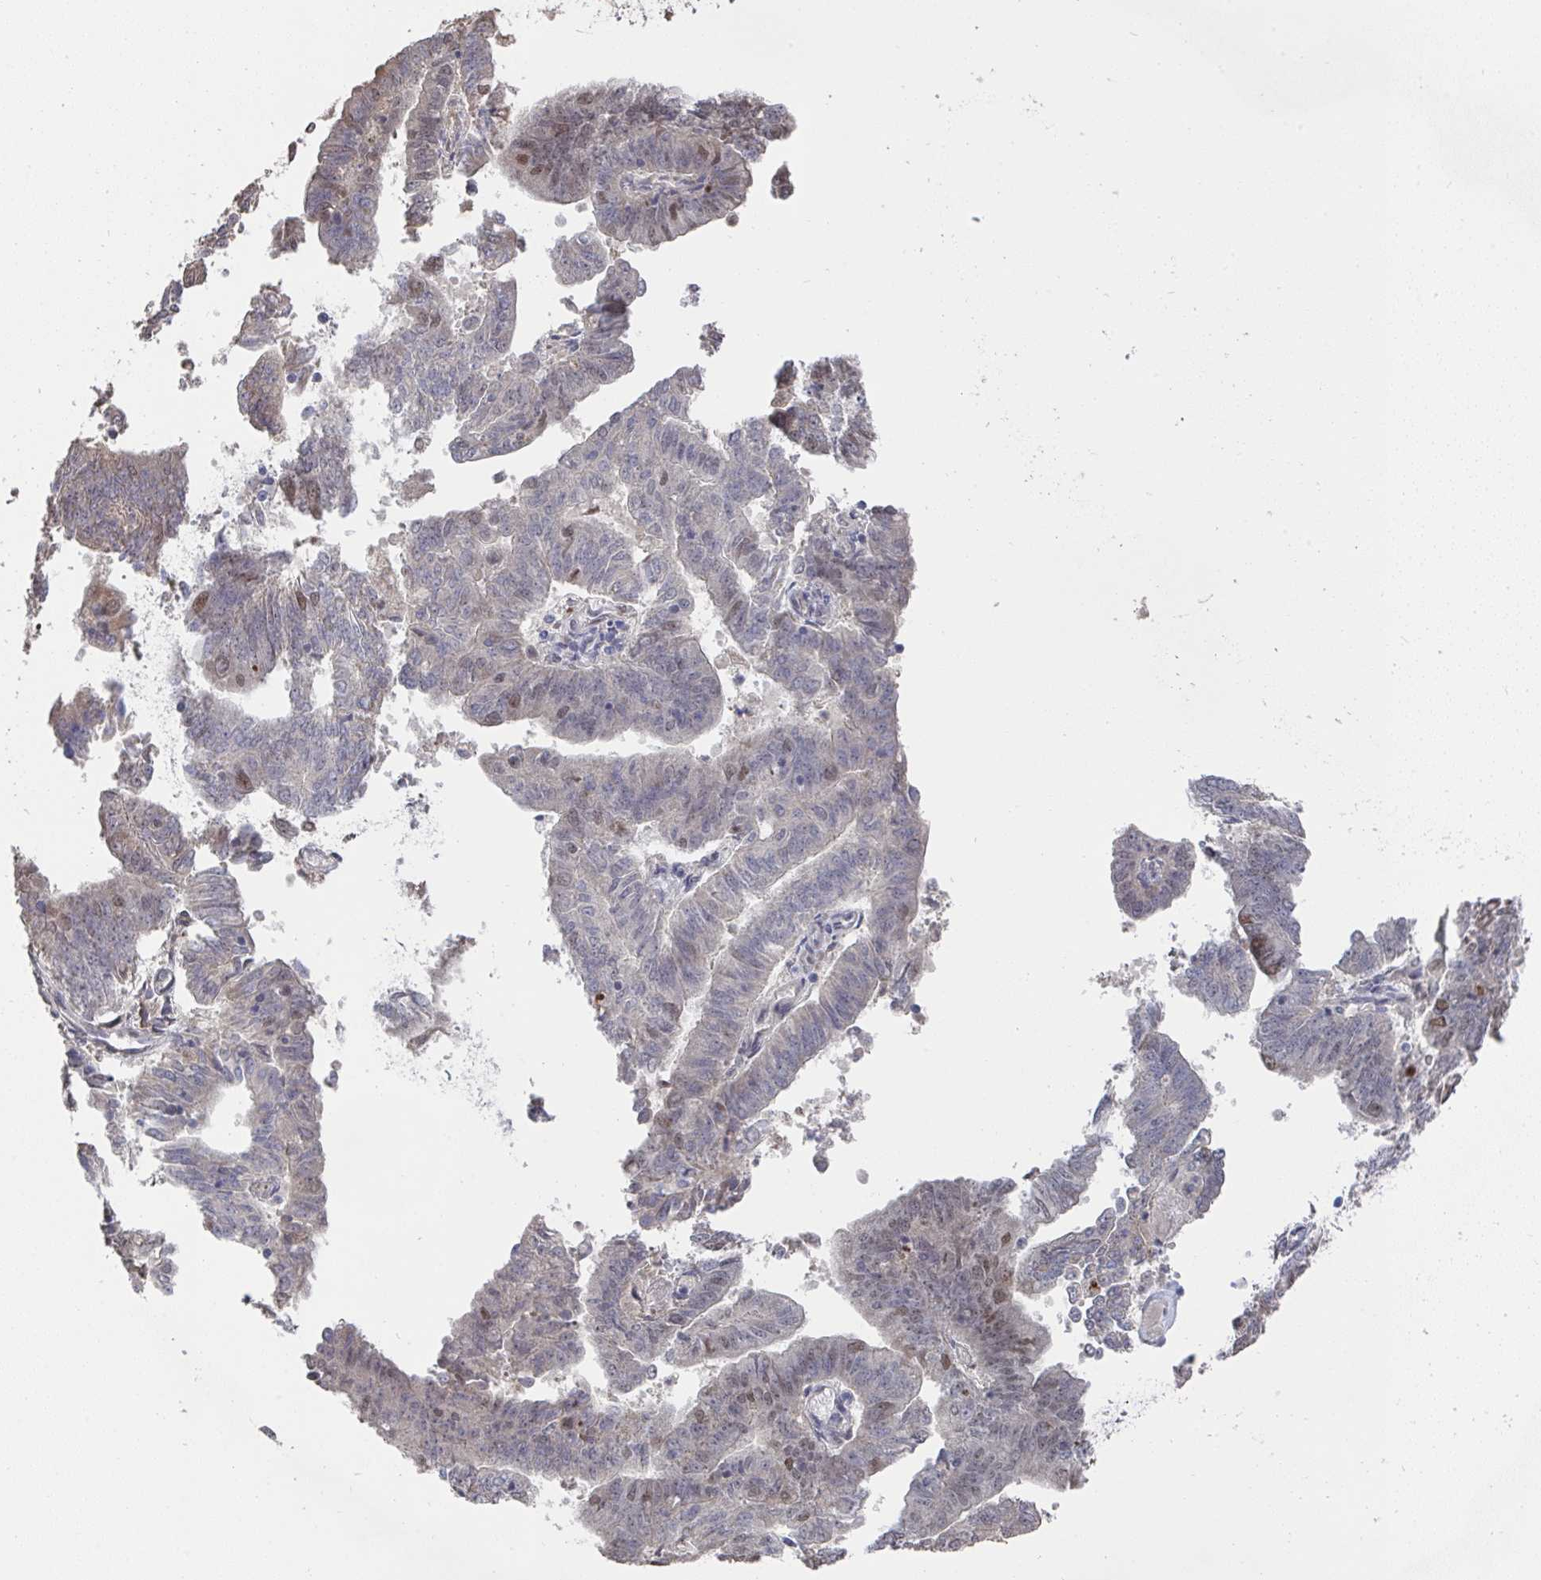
{"staining": {"intensity": "moderate", "quantity": "<25%", "location": "nuclear"}, "tissue": "endometrial cancer", "cell_type": "Tumor cells", "image_type": "cancer", "snomed": [{"axis": "morphology", "description": "Adenocarcinoma, NOS"}, {"axis": "topography", "description": "Endometrium"}], "caption": "This photomicrograph demonstrates IHC staining of human endometrial adenocarcinoma, with low moderate nuclear staining in about <25% of tumor cells.", "gene": "JMJD1C", "patient": {"sex": "female", "age": 82}}